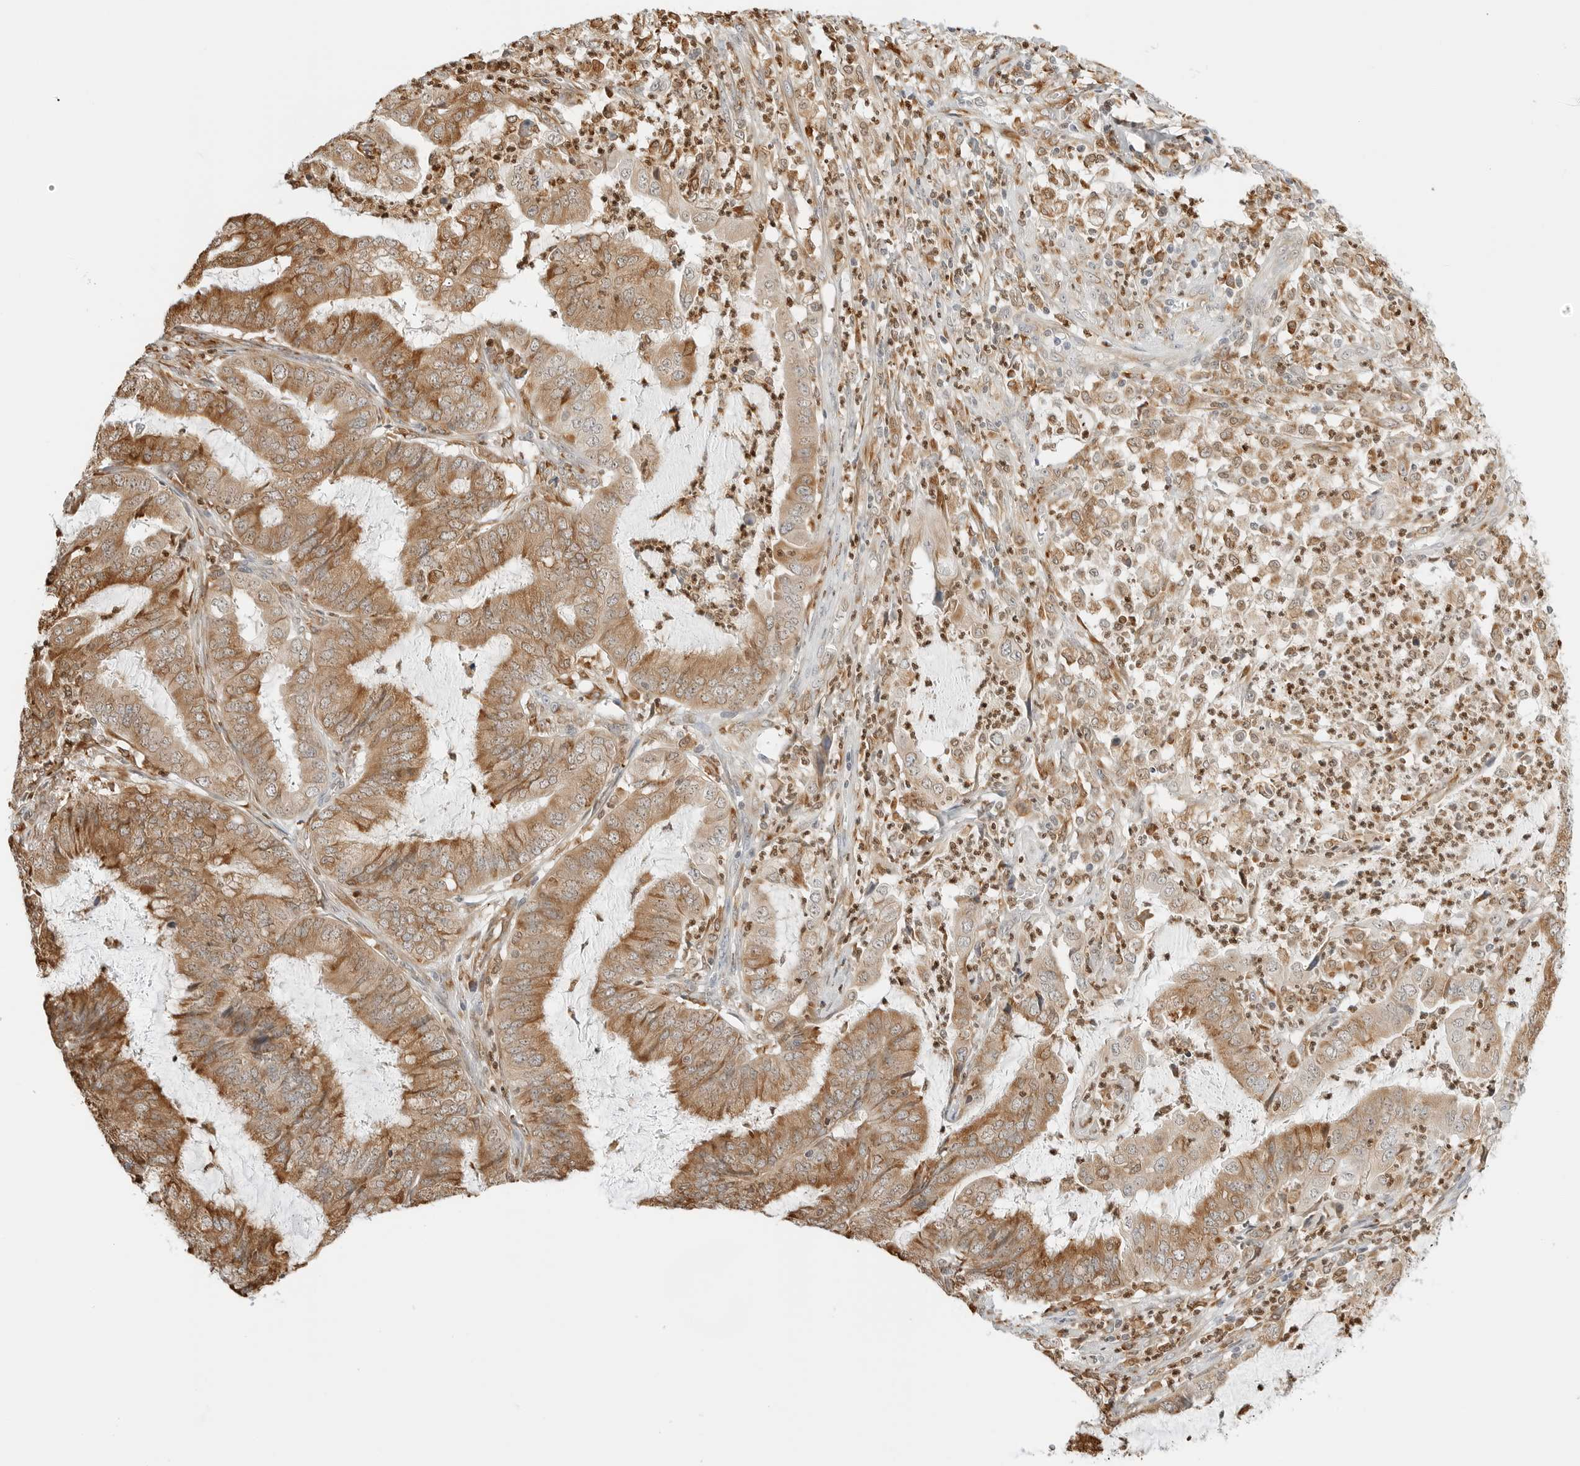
{"staining": {"intensity": "moderate", "quantity": ">75%", "location": "cytoplasmic/membranous"}, "tissue": "endometrial cancer", "cell_type": "Tumor cells", "image_type": "cancer", "snomed": [{"axis": "morphology", "description": "Adenocarcinoma, NOS"}, {"axis": "topography", "description": "Endometrium"}], "caption": "The micrograph displays a brown stain indicating the presence of a protein in the cytoplasmic/membranous of tumor cells in endometrial cancer (adenocarcinoma).", "gene": "THEM4", "patient": {"sex": "female", "age": 49}}